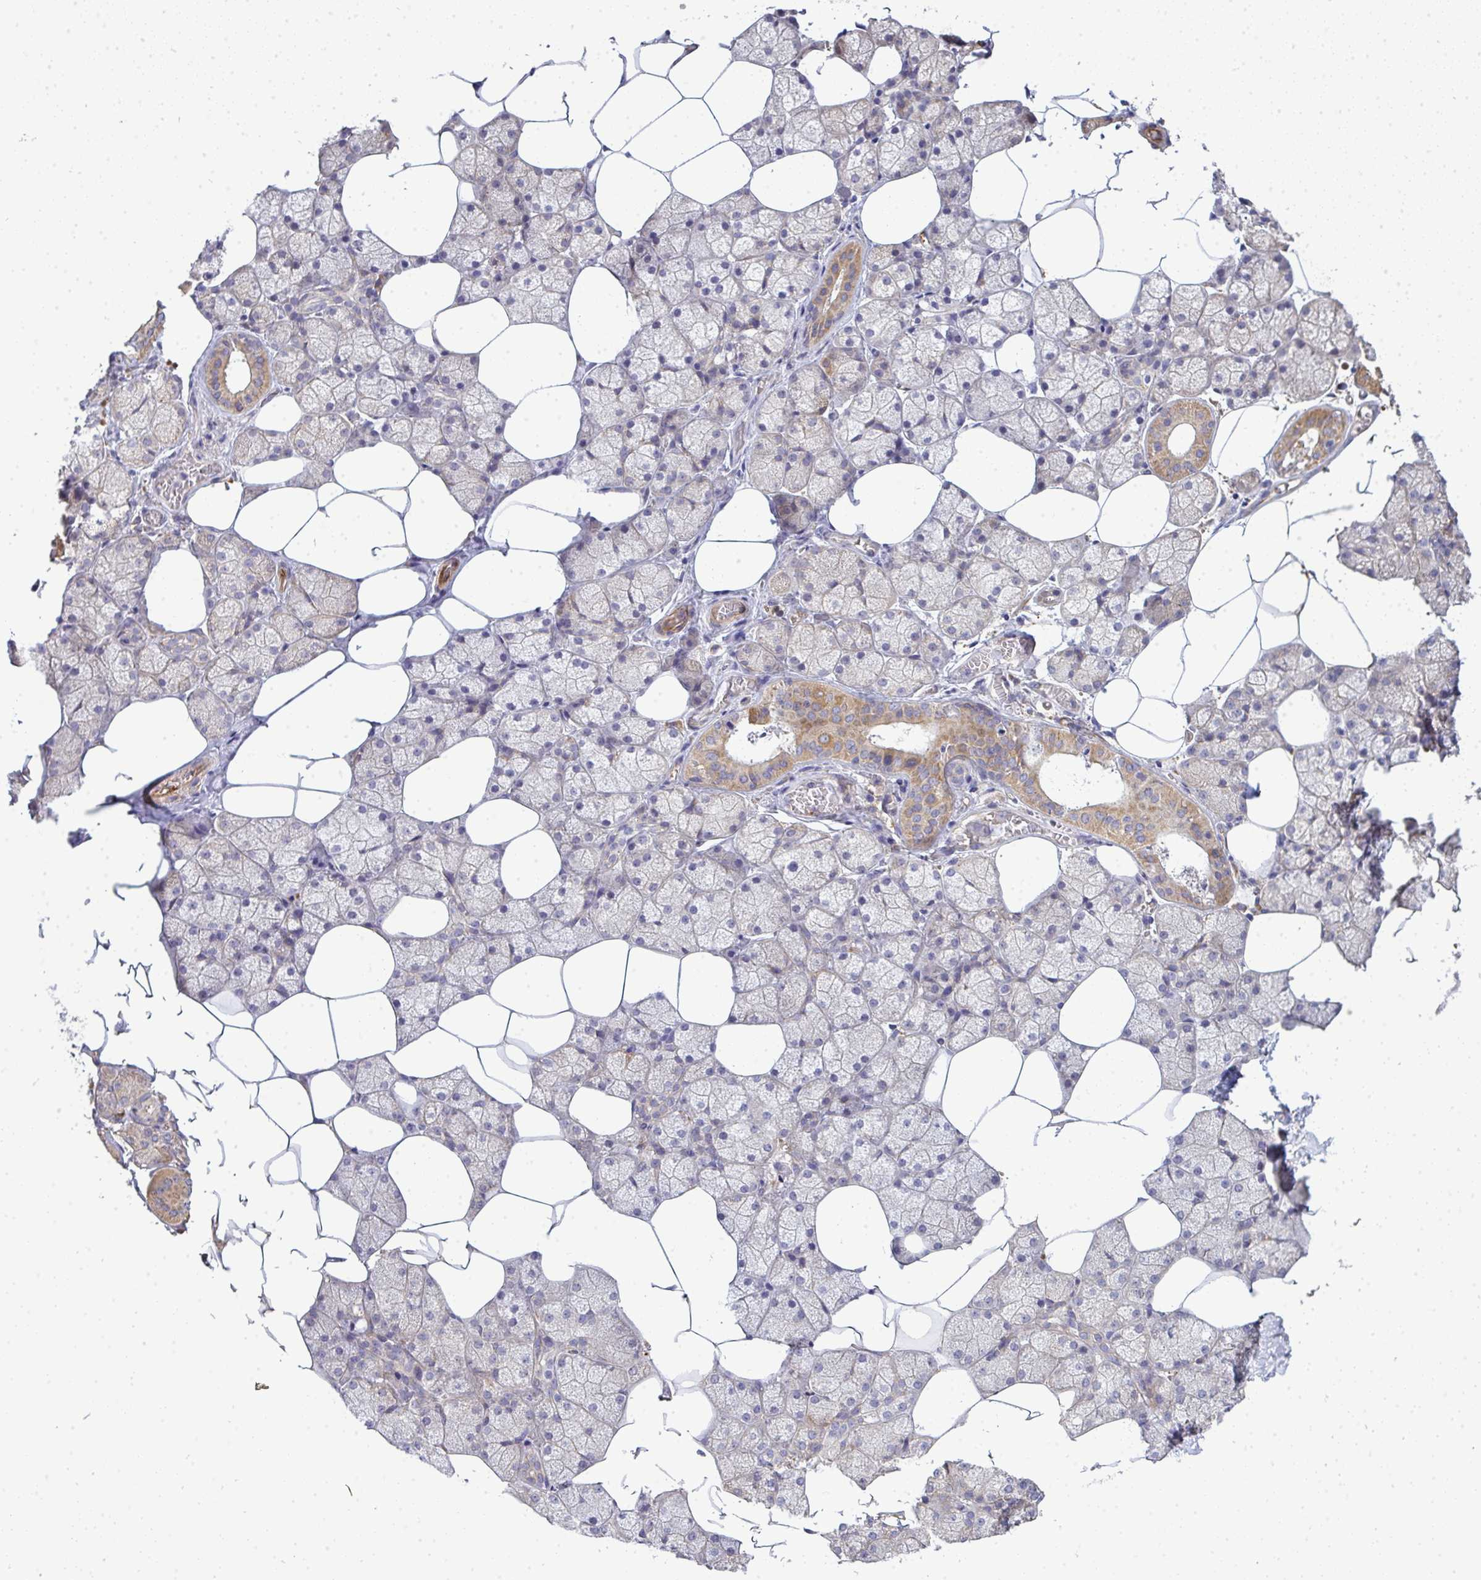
{"staining": {"intensity": "moderate", "quantity": "<25%", "location": "cytoplasmic/membranous"}, "tissue": "salivary gland", "cell_type": "Glandular cells", "image_type": "normal", "snomed": [{"axis": "morphology", "description": "Normal tissue, NOS"}, {"axis": "topography", "description": "Salivary gland"}], "caption": "Immunohistochemistry image of benign salivary gland stained for a protein (brown), which exhibits low levels of moderate cytoplasmic/membranous staining in approximately <25% of glandular cells.", "gene": "B4GALT6", "patient": {"sex": "female", "age": 43}}